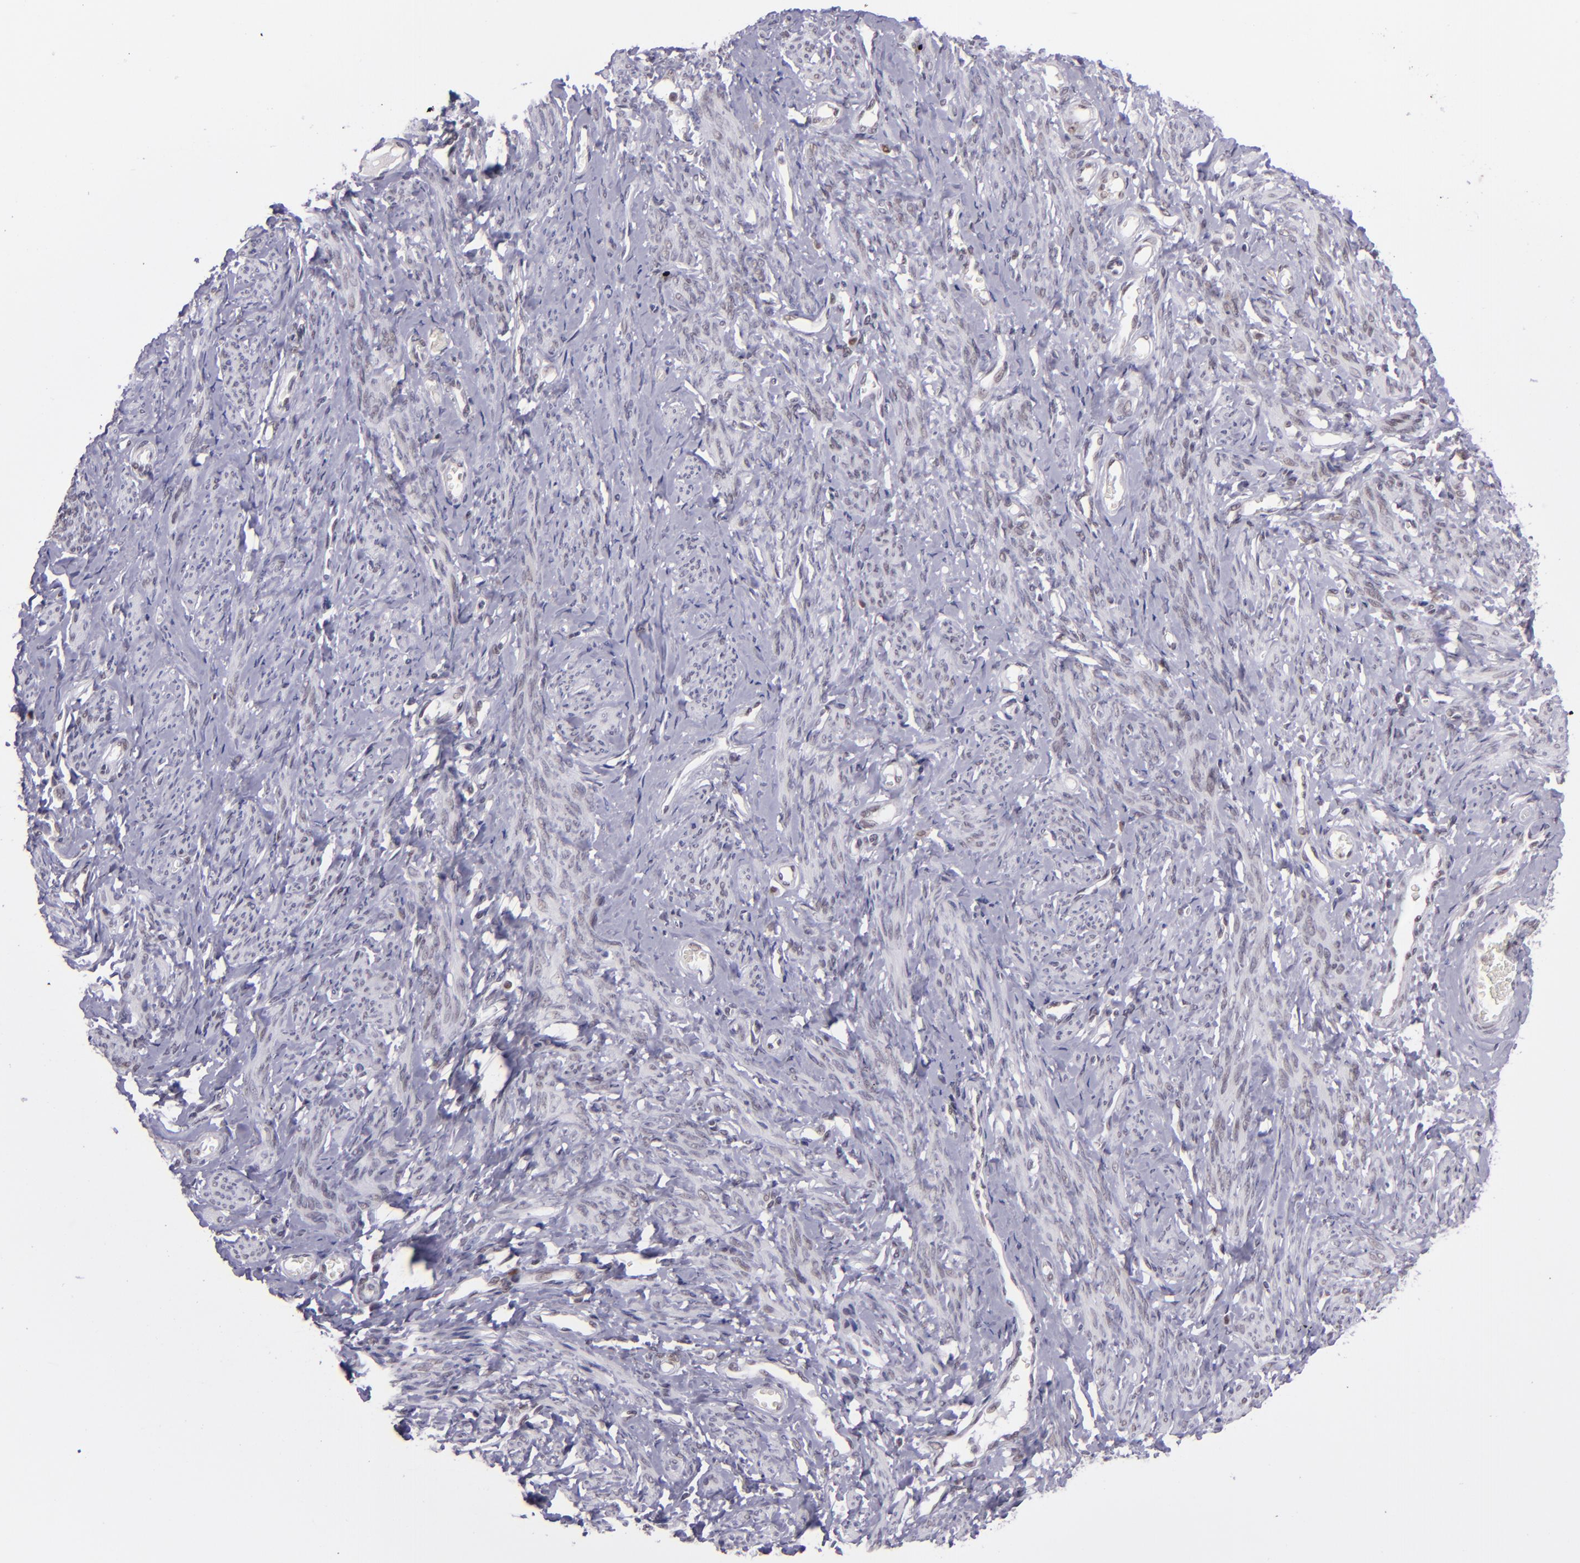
{"staining": {"intensity": "weak", "quantity": "<25%", "location": "nuclear"}, "tissue": "smooth muscle", "cell_type": "Smooth muscle cells", "image_type": "normal", "snomed": [{"axis": "morphology", "description": "Normal tissue, NOS"}, {"axis": "topography", "description": "Cervix"}, {"axis": "topography", "description": "Endometrium"}], "caption": "The image reveals no significant staining in smooth muscle cells of smooth muscle. (DAB (3,3'-diaminobenzidine) immunohistochemistry with hematoxylin counter stain).", "gene": "BAG1", "patient": {"sex": "female", "age": 65}}